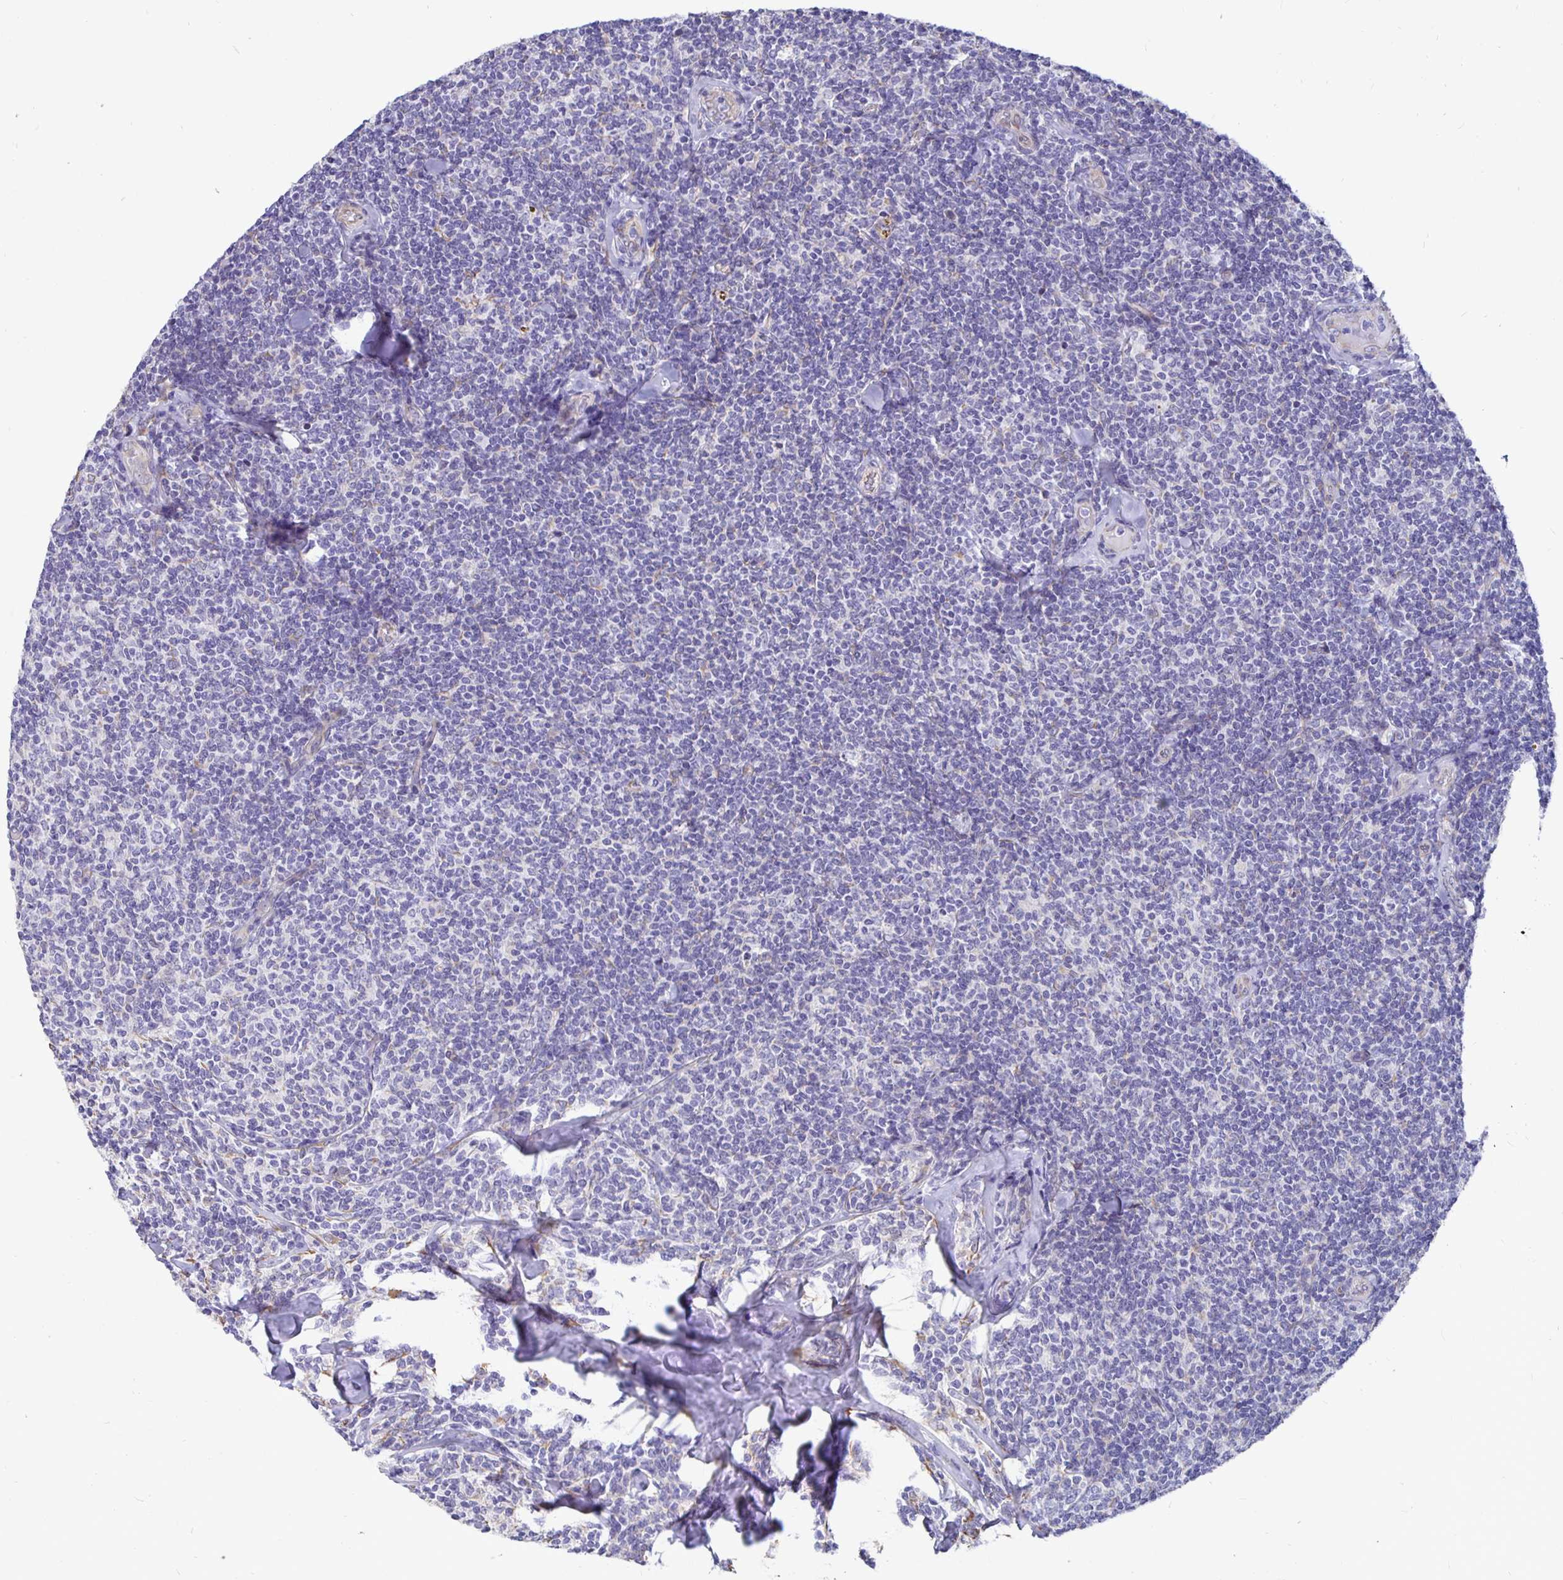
{"staining": {"intensity": "negative", "quantity": "none", "location": "none"}, "tissue": "lymphoma", "cell_type": "Tumor cells", "image_type": "cancer", "snomed": [{"axis": "morphology", "description": "Malignant lymphoma, non-Hodgkin's type, Low grade"}, {"axis": "topography", "description": "Lymph node"}], "caption": "DAB immunohistochemical staining of low-grade malignant lymphoma, non-Hodgkin's type exhibits no significant staining in tumor cells.", "gene": "DNAI2", "patient": {"sex": "female", "age": 56}}